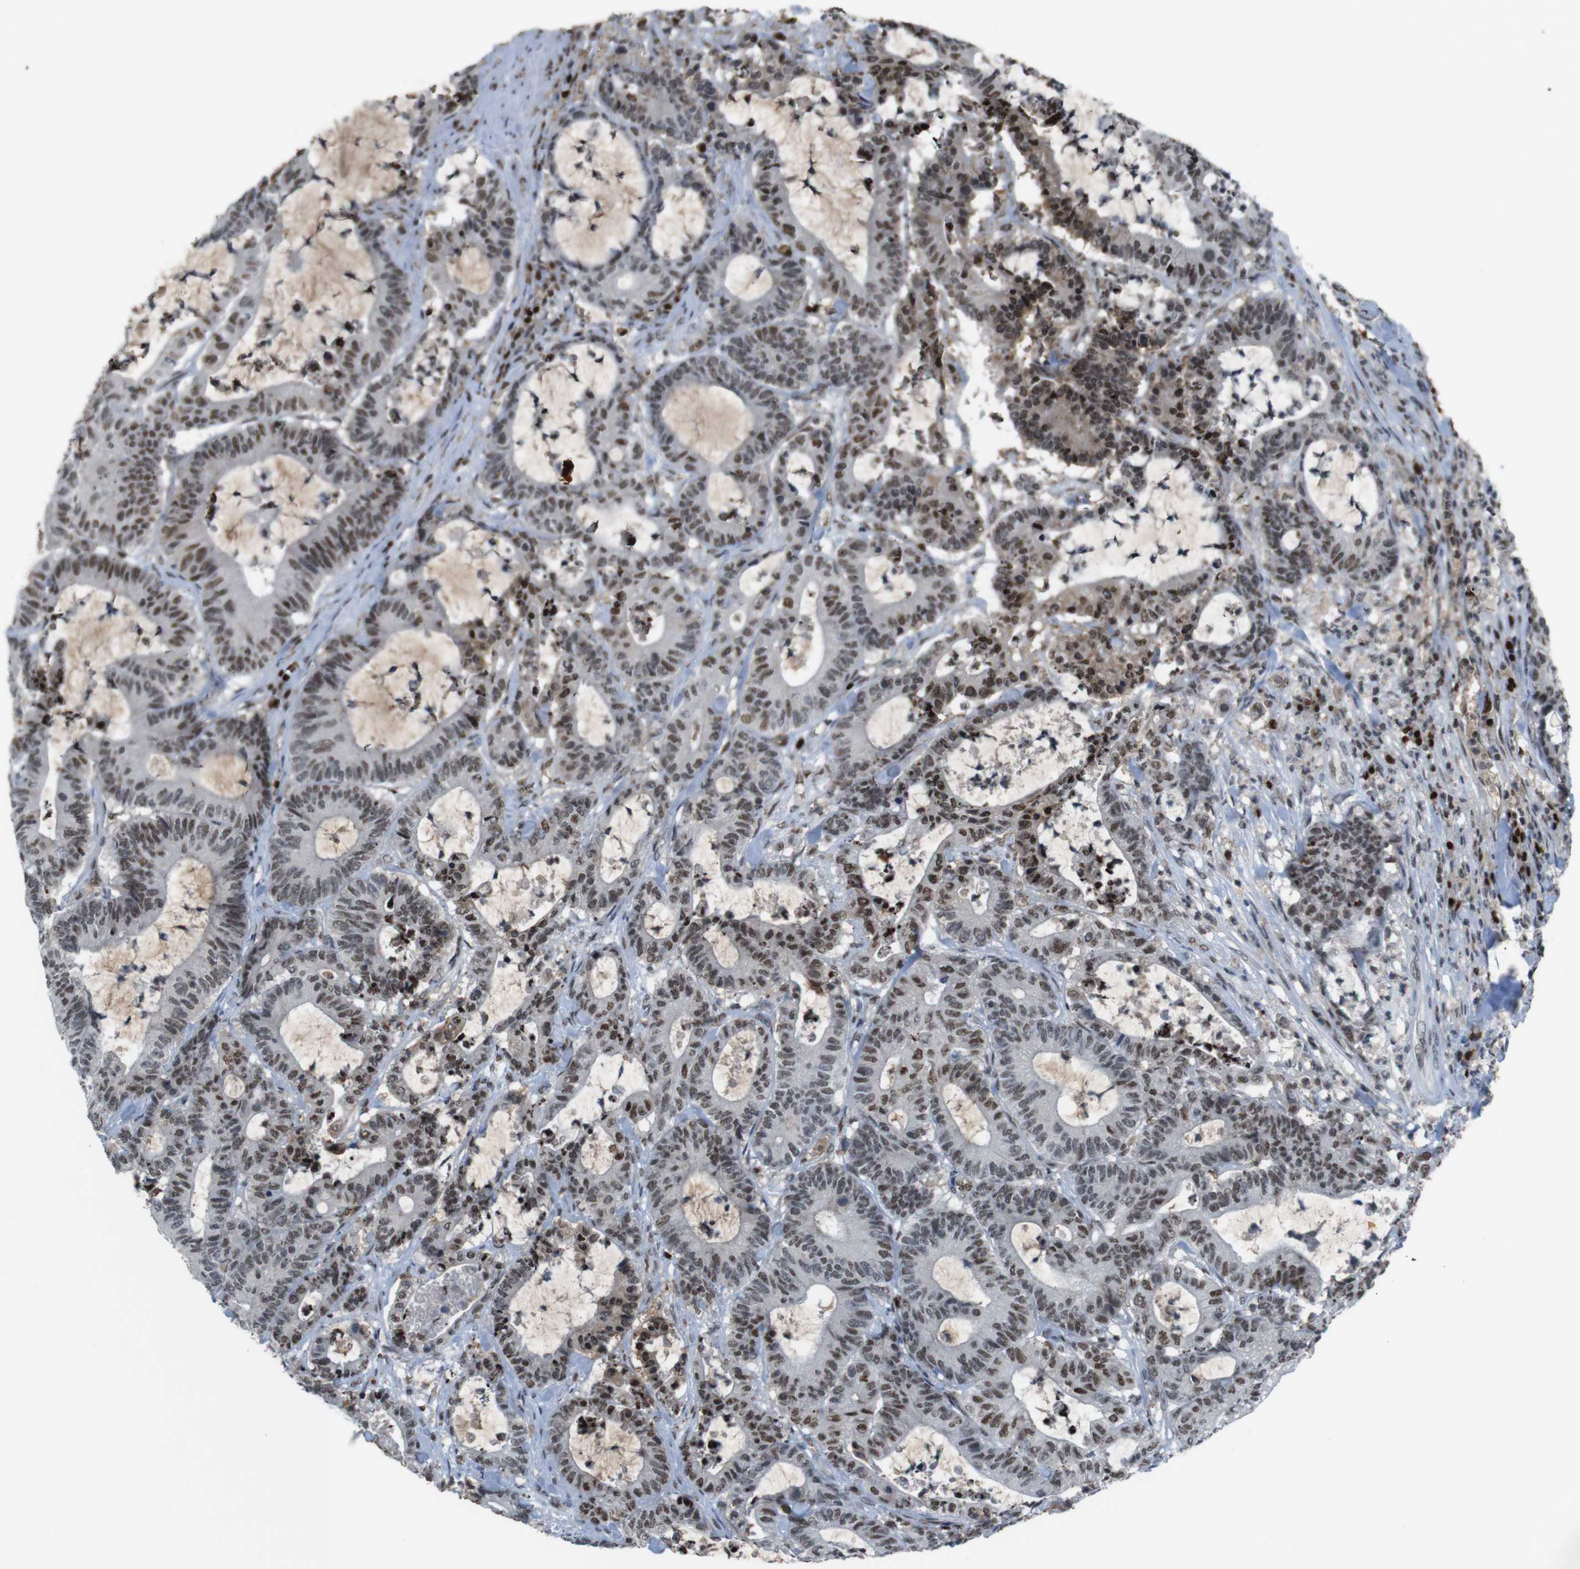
{"staining": {"intensity": "moderate", "quantity": ">75%", "location": "nuclear"}, "tissue": "colorectal cancer", "cell_type": "Tumor cells", "image_type": "cancer", "snomed": [{"axis": "morphology", "description": "Adenocarcinoma, NOS"}, {"axis": "topography", "description": "Colon"}], "caption": "There is medium levels of moderate nuclear expression in tumor cells of colorectal cancer, as demonstrated by immunohistochemical staining (brown color).", "gene": "SUB1", "patient": {"sex": "female", "age": 84}}